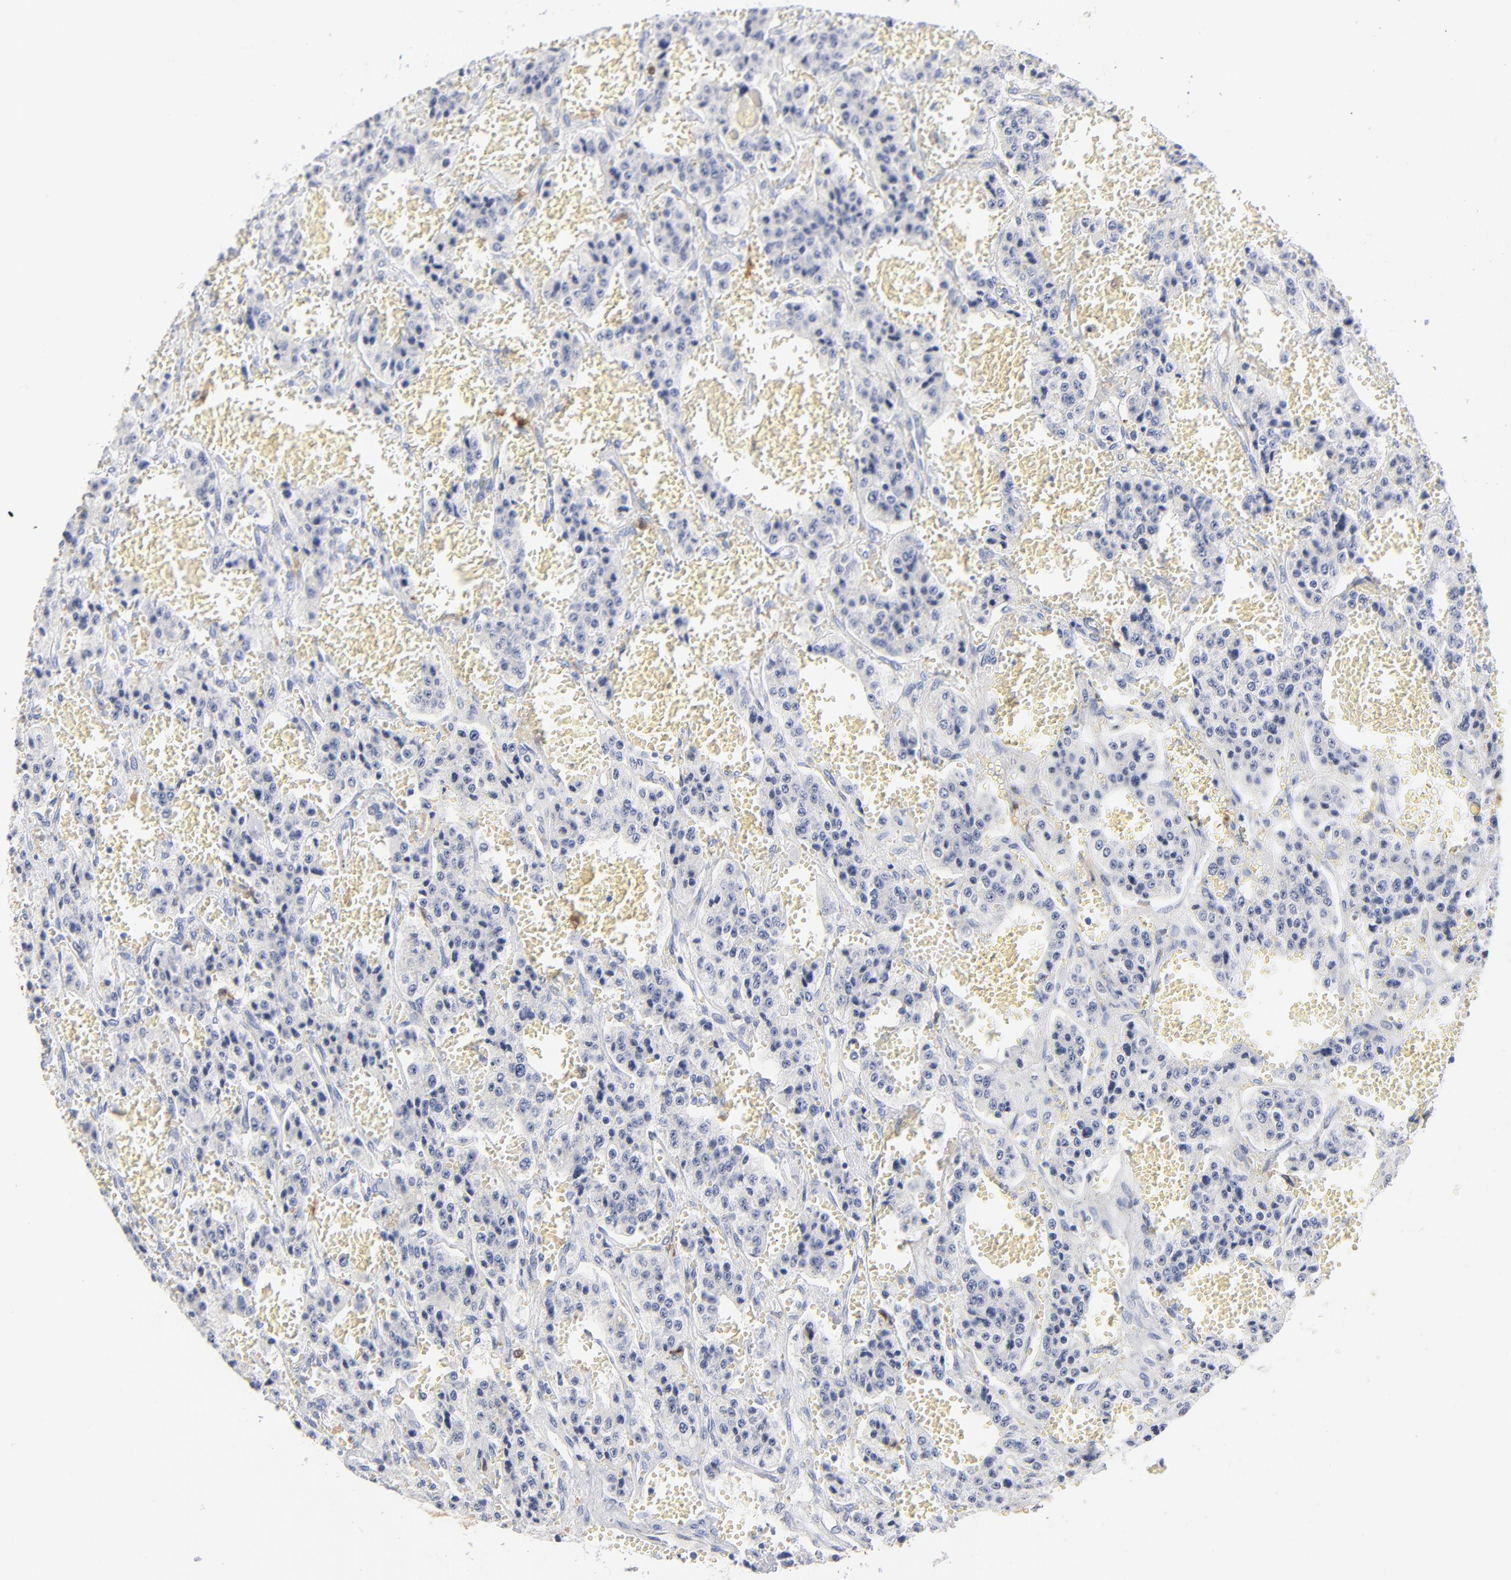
{"staining": {"intensity": "negative", "quantity": "none", "location": "none"}, "tissue": "carcinoid", "cell_type": "Tumor cells", "image_type": "cancer", "snomed": [{"axis": "morphology", "description": "Carcinoid, malignant, NOS"}, {"axis": "topography", "description": "Small intestine"}], "caption": "Tumor cells show no significant protein staining in malignant carcinoid.", "gene": "IFIT2", "patient": {"sex": "male", "age": 52}}